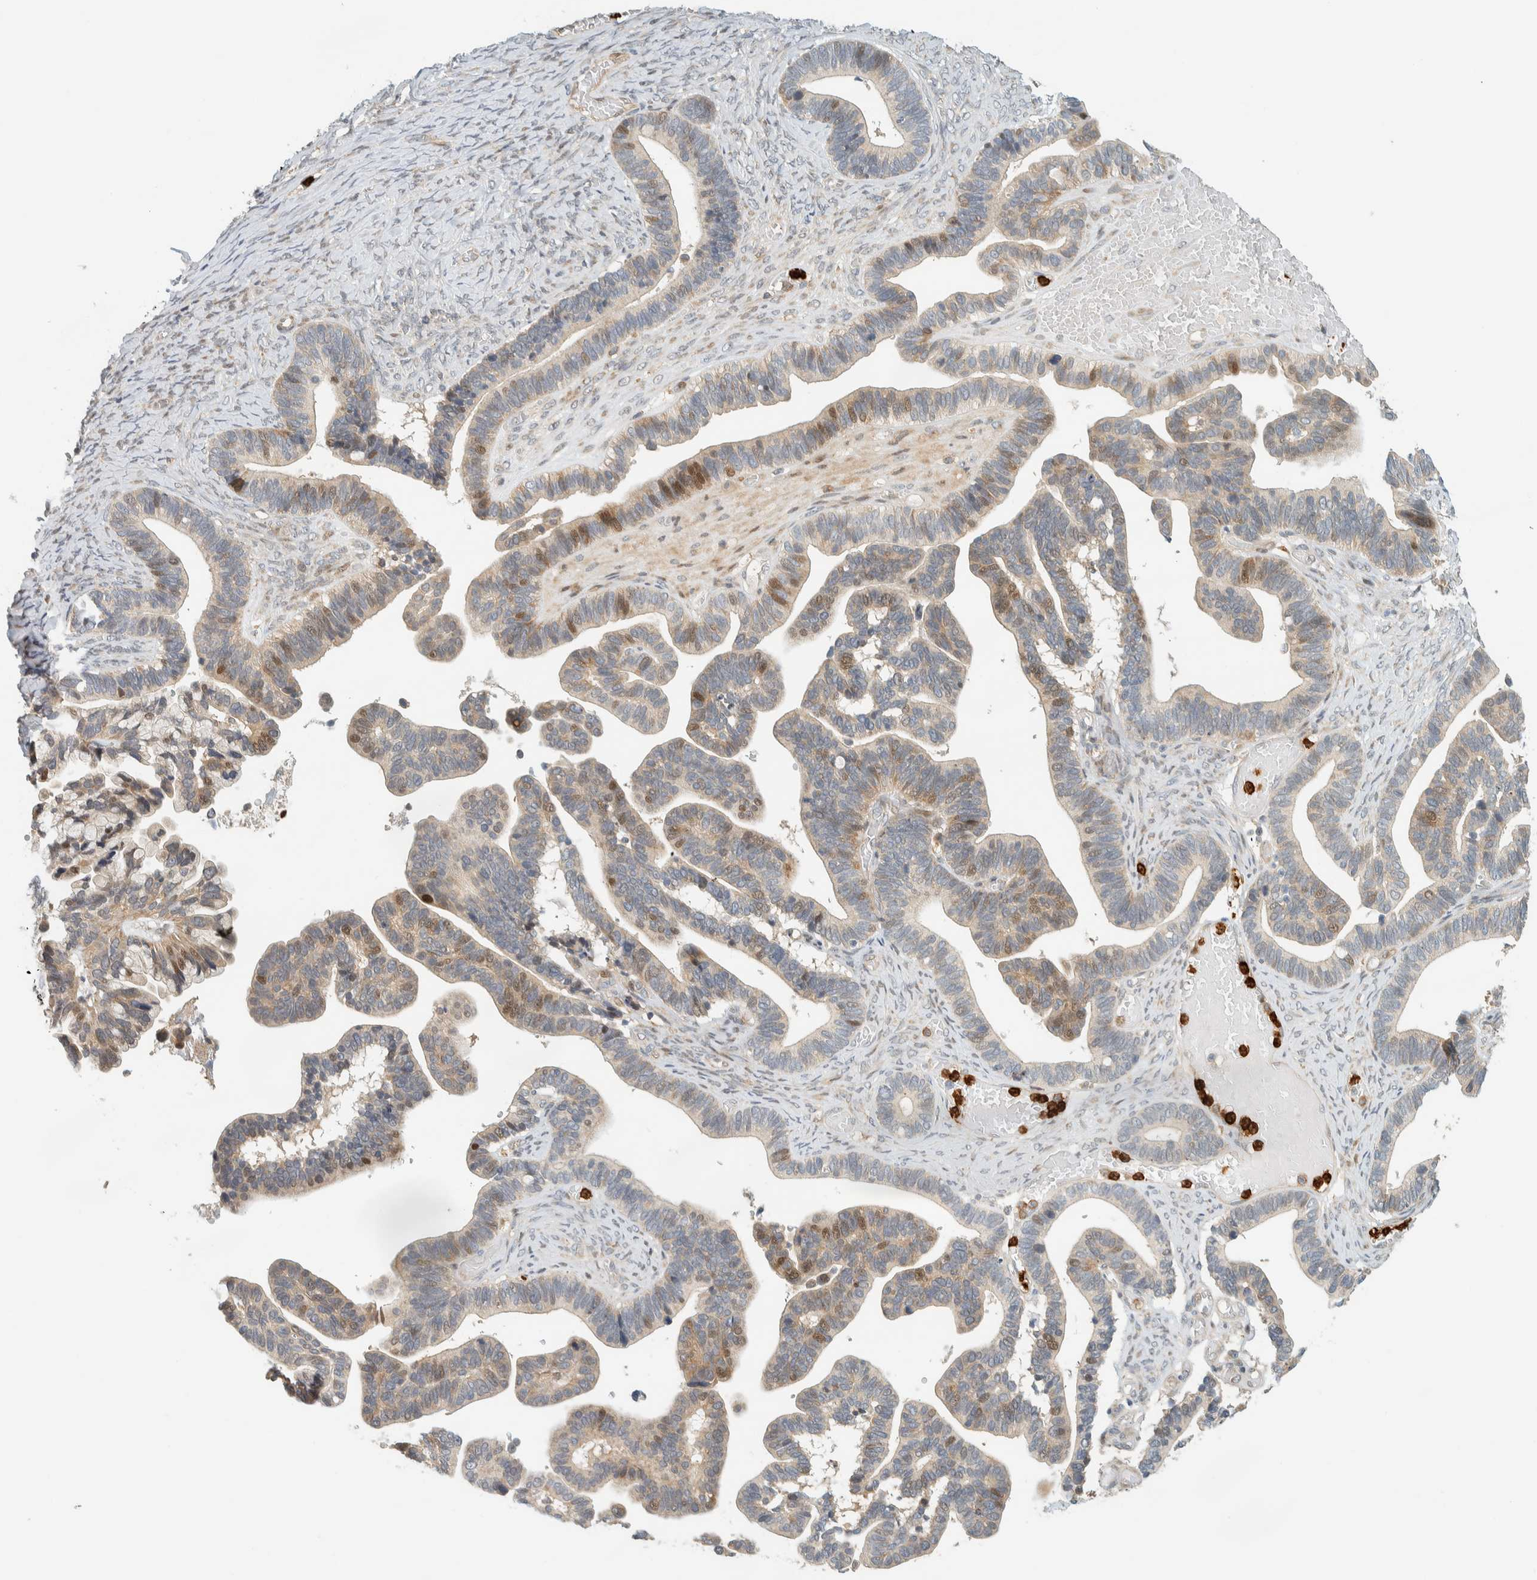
{"staining": {"intensity": "moderate", "quantity": "<25%", "location": "cytoplasmic/membranous,nuclear"}, "tissue": "ovarian cancer", "cell_type": "Tumor cells", "image_type": "cancer", "snomed": [{"axis": "morphology", "description": "Cystadenocarcinoma, serous, NOS"}, {"axis": "topography", "description": "Ovary"}], "caption": "This photomicrograph displays IHC staining of ovarian cancer (serous cystadenocarcinoma), with low moderate cytoplasmic/membranous and nuclear expression in approximately <25% of tumor cells.", "gene": "CCDC171", "patient": {"sex": "female", "age": 56}}